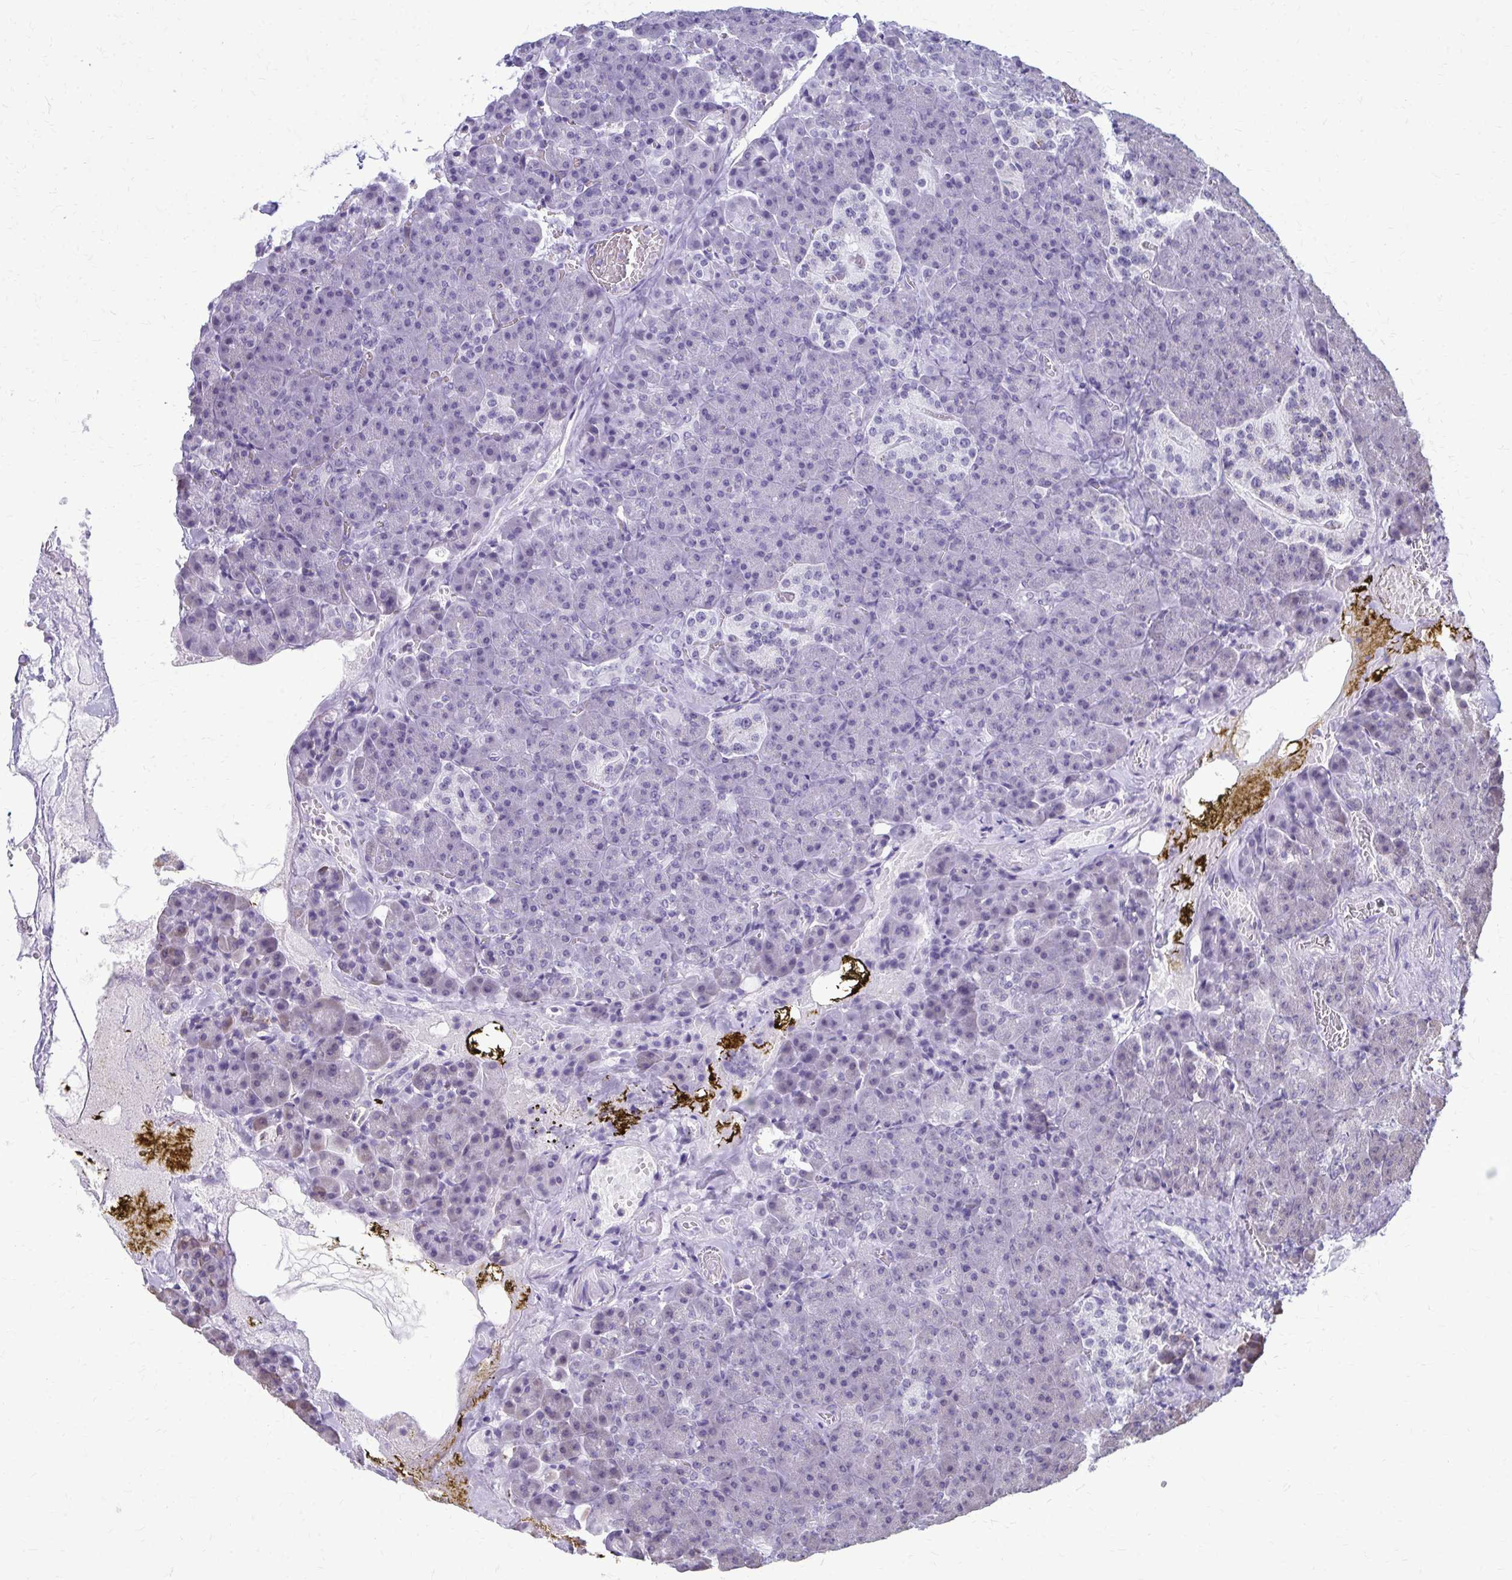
{"staining": {"intensity": "negative", "quantity": "none", "location": "none"}, "tissue": "pancreas", "cell_type": "Exocrine glandular cells", "image_type": "normal", "snomed": [{"axis": "morphology", "description": "Normal tissue, NOS"}, {"axis": "topography", "description": "Pancreas"}], "caption": "IHC of normal pancreas demonstrates no expression in exocrine glandular cells. Nuclei are stained in blue.", "gene": "PROSER1", "patient": {"sex": "female", "age": 74}}